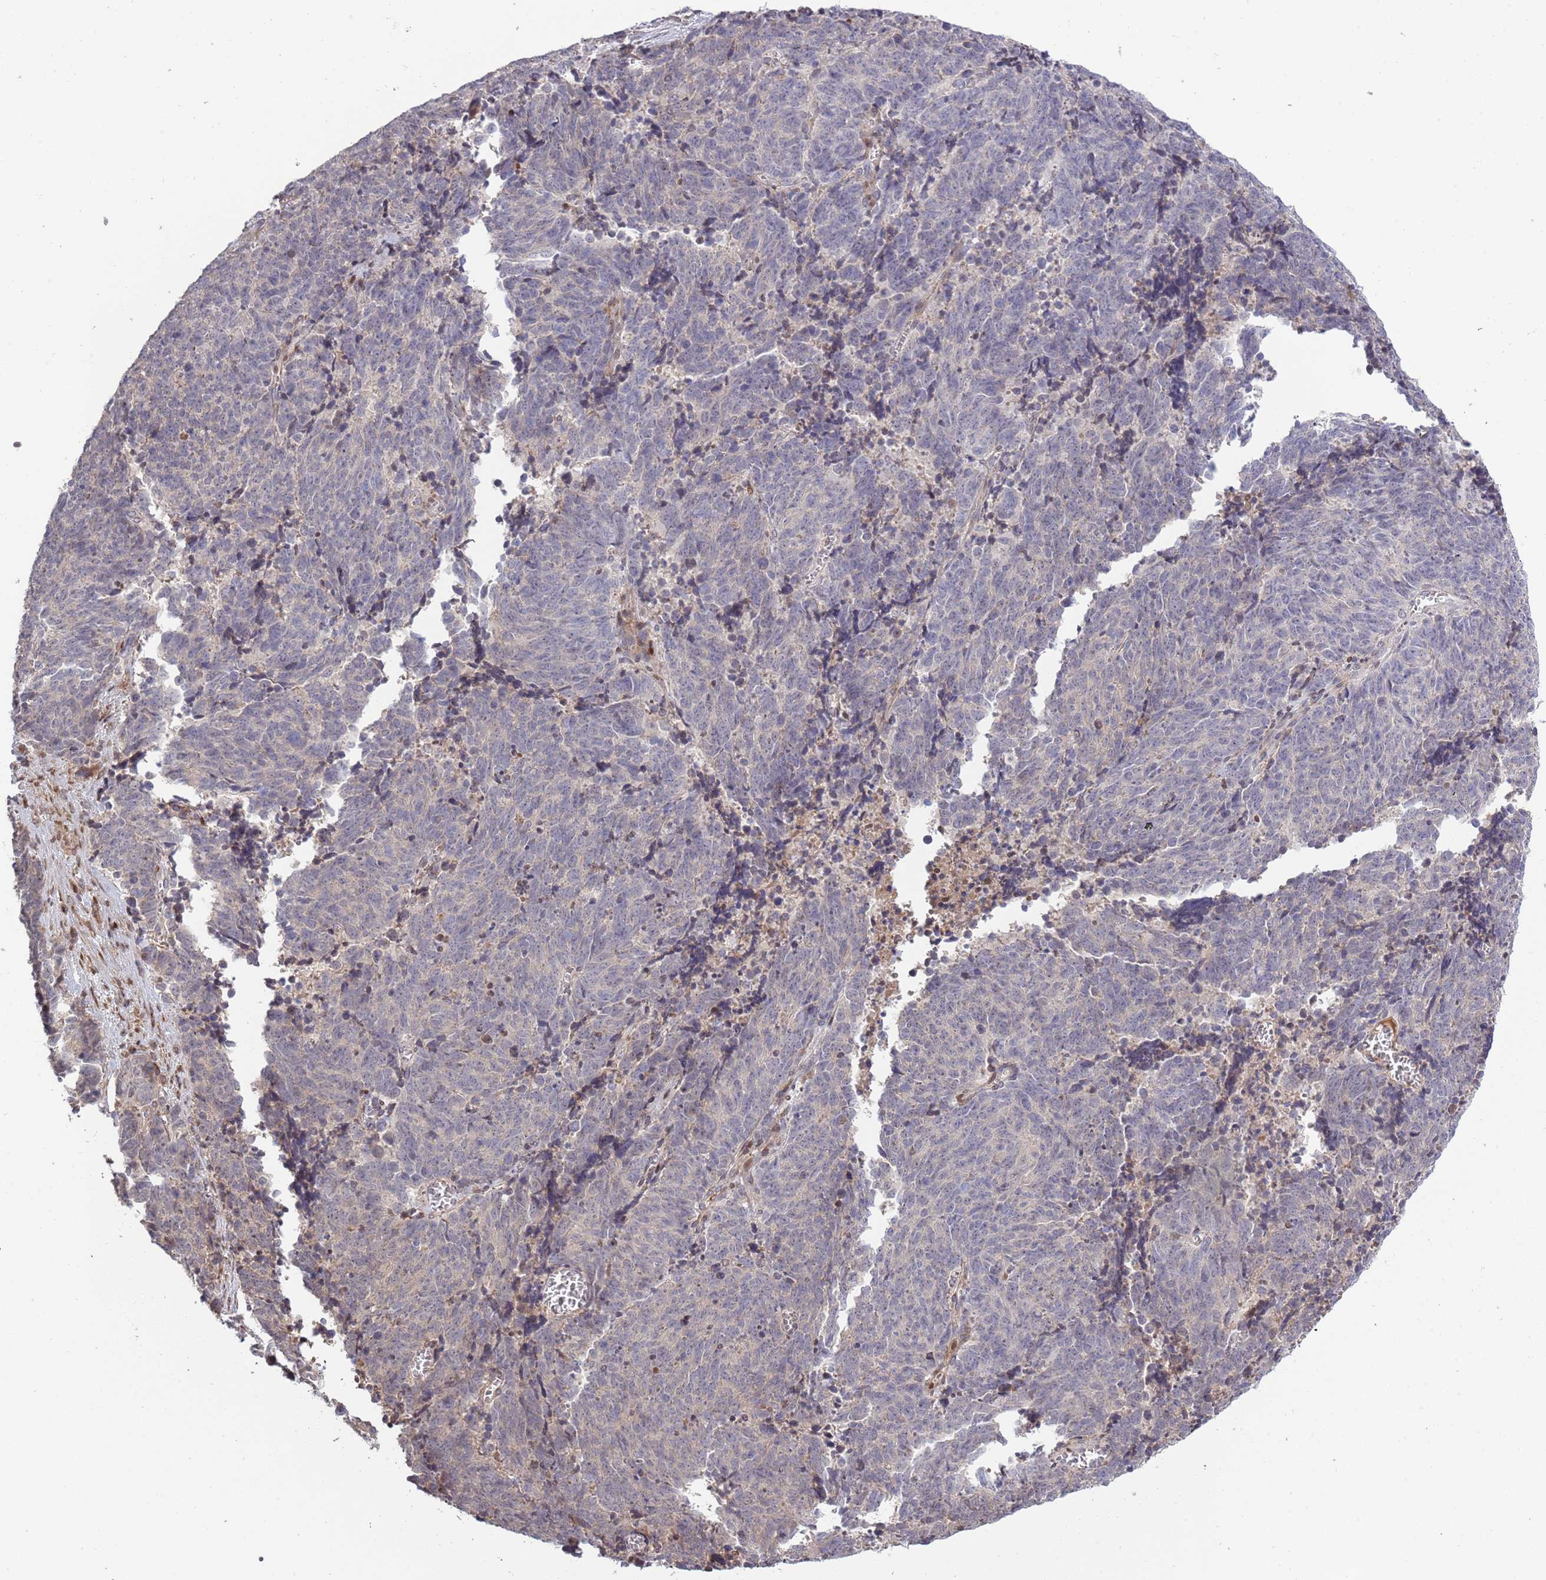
{"staining": {"intensity": "negative", "quantity": "none", "location": "none"}, "tissue": "cervical cancer", "cell_type": "Tumor cells", "image_type": "cancer", "snomed": [{"axis": "morphology", "description": "Squamous cell carcinoma, NOS"}, {"axis": "topography", "description": "Cervix"}], "caption": "Tumor cells are negative for brown protein staining in squamous cell carcinoma (cervical).", "gene": "SYNDIG1L", "patient": {"sex": "female", "age": 29}}